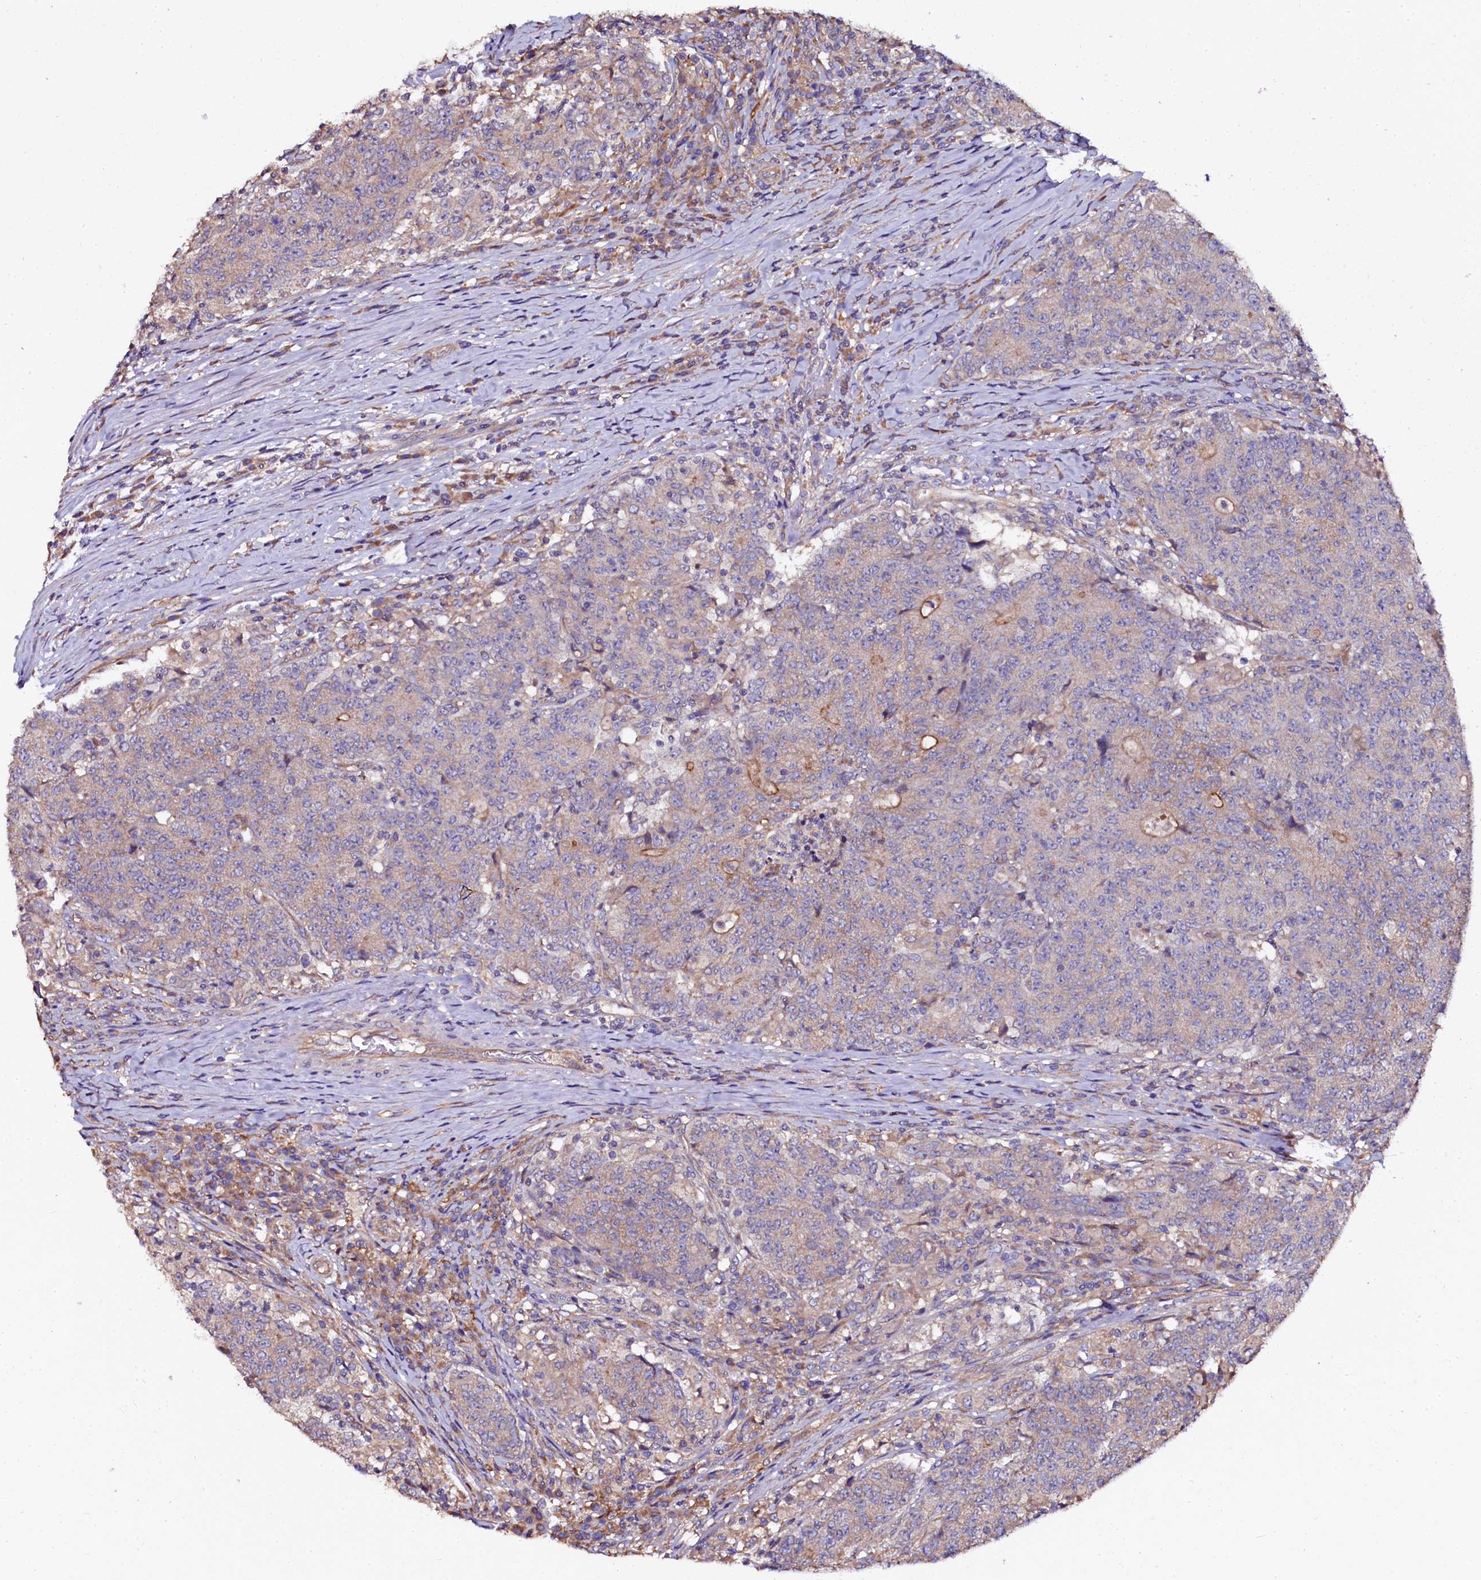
{"staining": {"intensity": "moderate", "quantity": "<25%", "location": "cytoplasmic/membranous"}, "tissue": "colorectal cancer", "cell_type": "Tumor cells", "image_type": "cancer", "snomed": [{"axis": "morphology", "description": "Adenocarcinoma, NOS"}, {"axis": "topography", "description": "Colon"}], "caption": "Protein analysis of colorectal adenocarcinoma tissue reveals moderate cytoplasmic/membranous staining in about <25% of tumor cells.", "gene": "APPL2", "patient": {"sex": "female", "age": 75}}